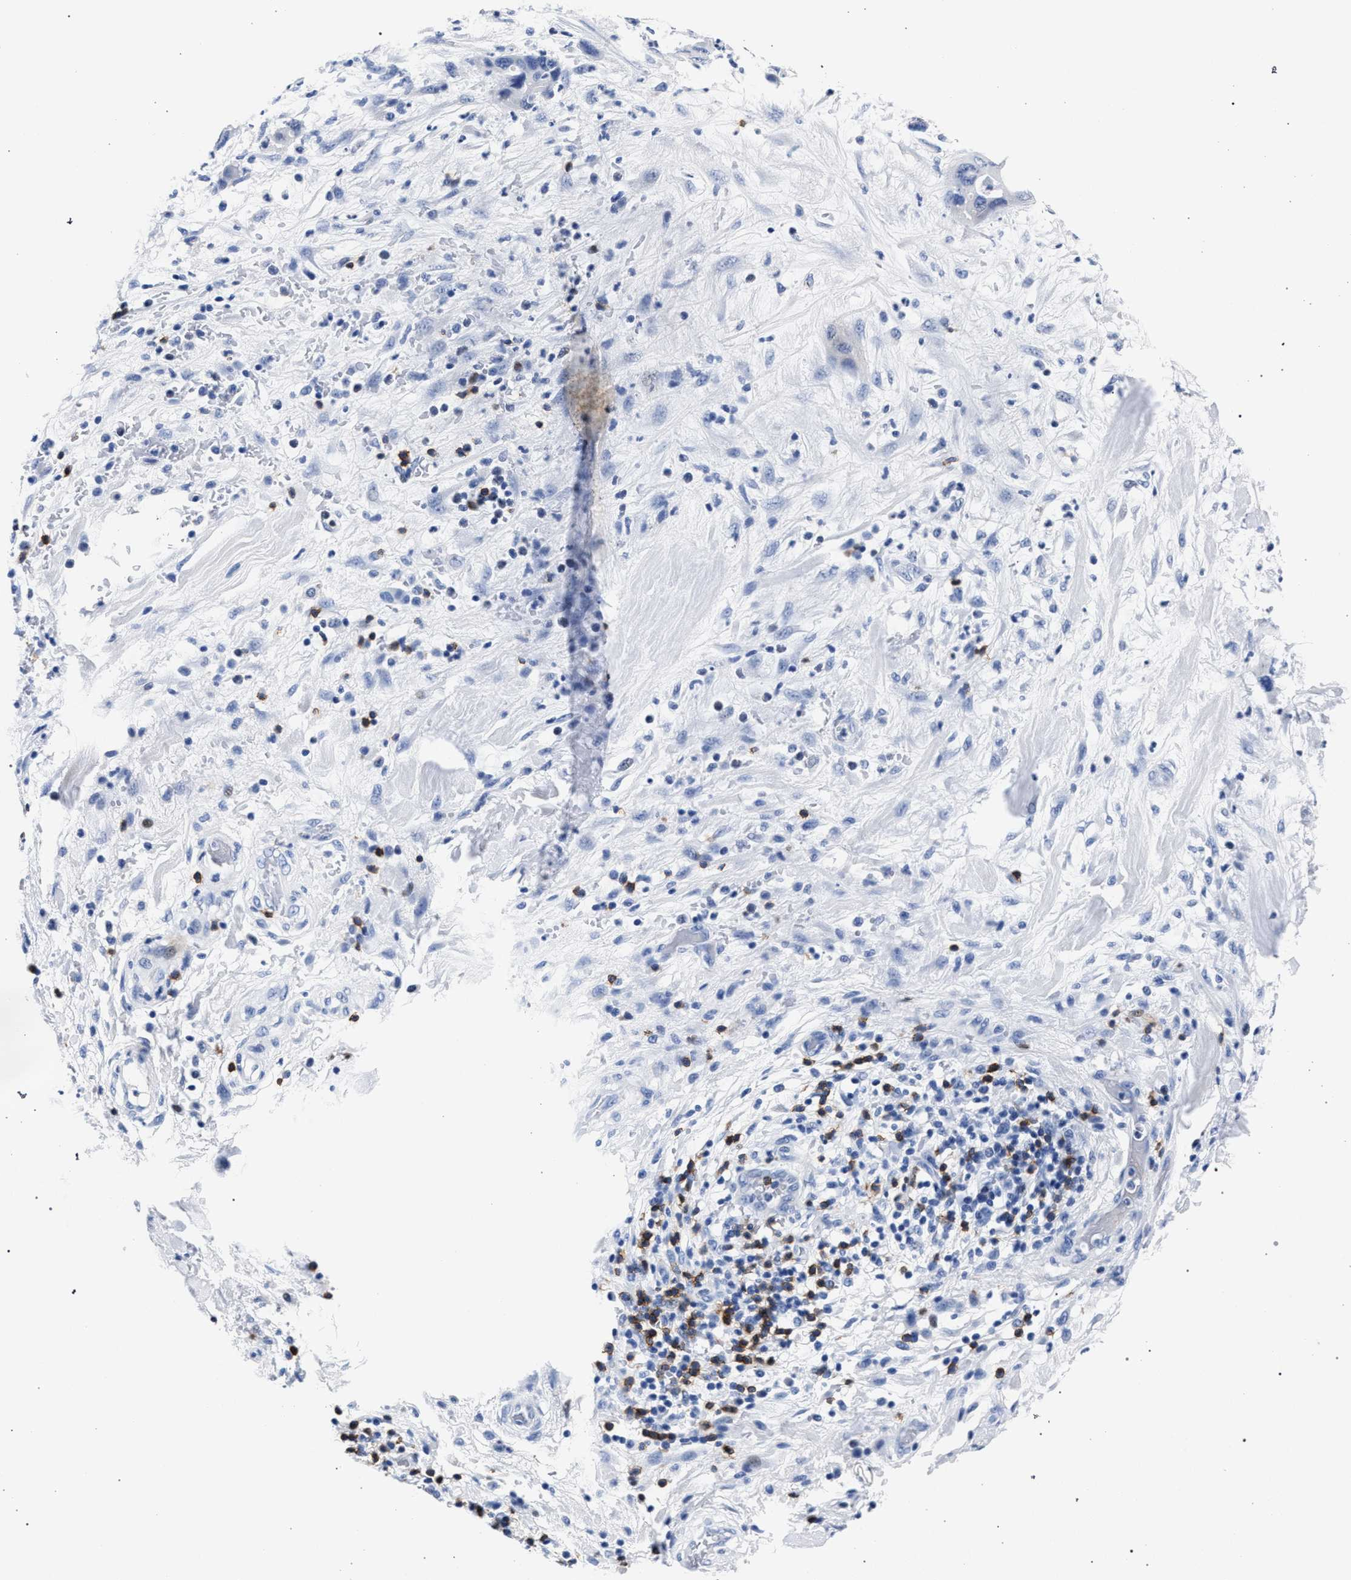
{"staining": {"intensity": "negative", "quantity": "none", "location": "none"}, "tissue": "pancreatic cancer", "cell_type": "Tumor cells", "image_type": "cancer", "snomed": [{"axis": "morphology", "description": "Adenocarcinoma, NOS"}, {"axis": "topography", "description": "Pancreas"}], "caption": "Immunohistochemistry photomicrograph of neoplastic tissue: human pancreatic adenocarcinoma stained with DAB (3,3'-diaminobenzidine) shows no significant protein positivity in tumor cells. (DAB IHC, high magnification).", "gene": "KLRK1", "patient": {"sex": "female", "age": 71}}